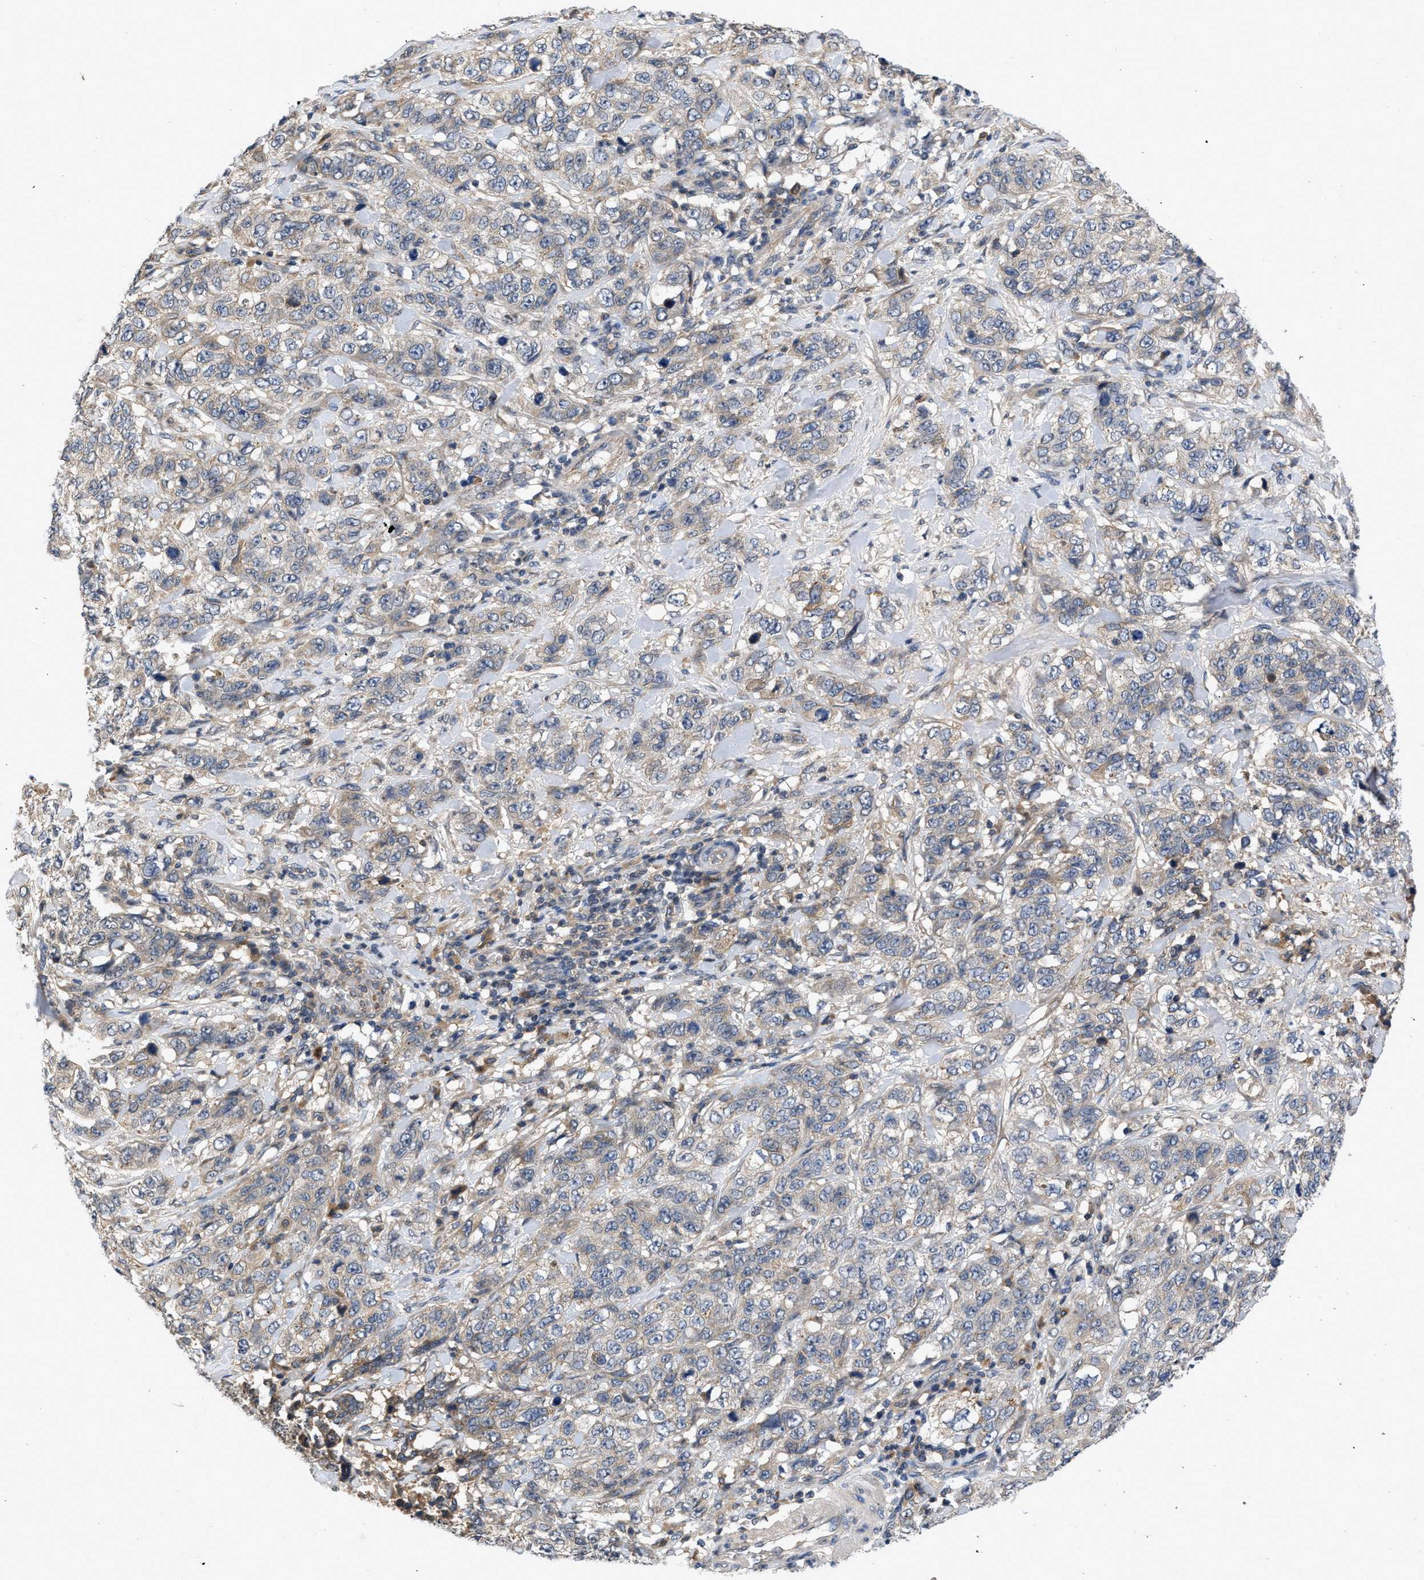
{"staining": {"intensity": "weak", "quantity": "<25%", "location": "cytoplasmic/membranous"}, "tissue": "stomach cancer", "cell_type": "Tumor cells", "image_type": "cancer", "snomed": [{"axis": "morphology", "description": "Adenocarcinoma, NOS"}, {"axis": "topography", "description": "Stomach"}], "caption": "Micrograph shows no significant protein staining in tumor cells of adenocarcinoma (stomach).", "gene": "VPS4A", "patient": {"sex": "male", "age": 48}}